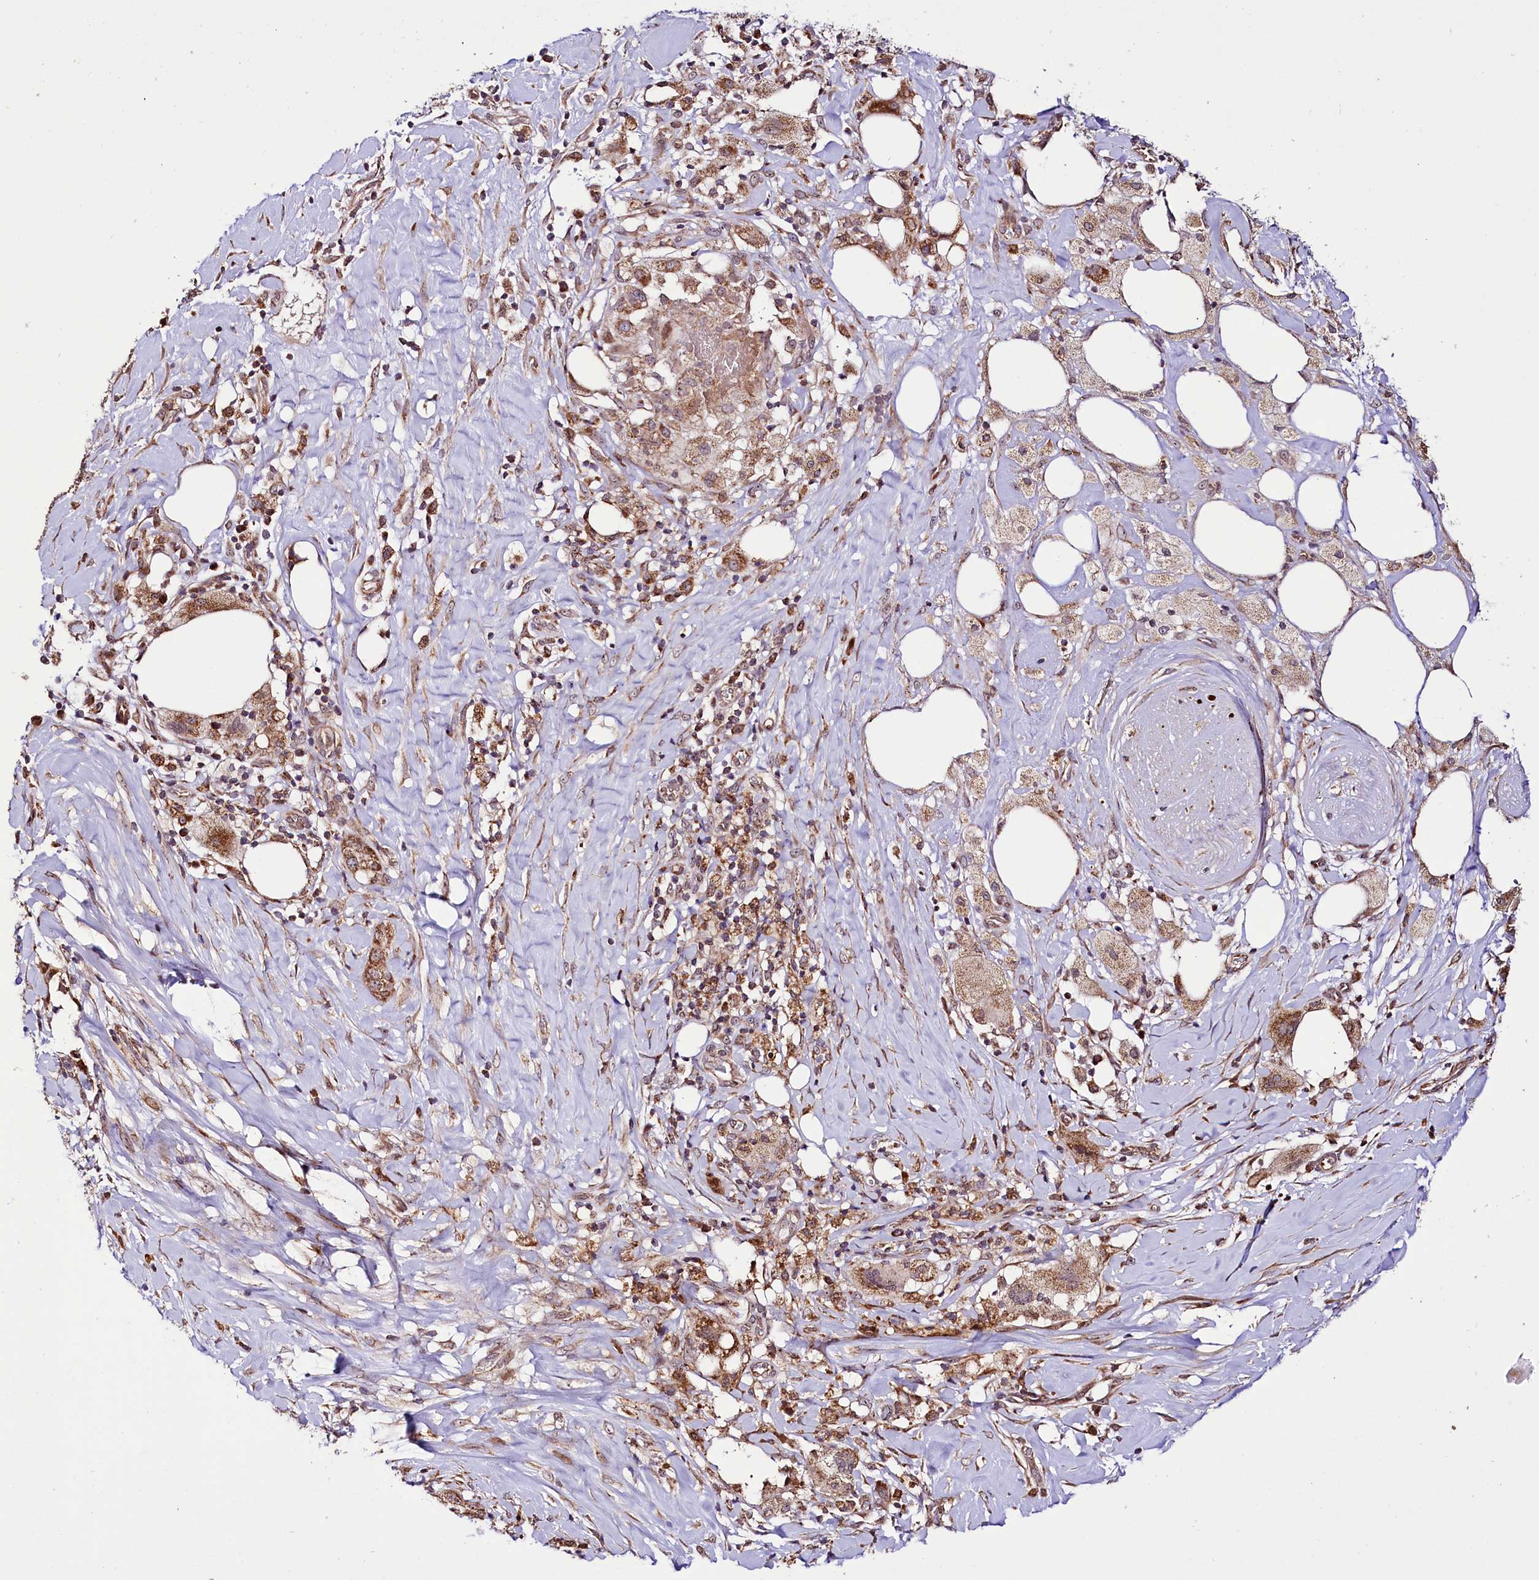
{"staining": {"intensity": "moderate", "quantity": ">75%", "location": "cytoplasmic/membranous"}, "tissue": "pancreatic cancer", "cell_type": "Tumor cells", "image_type": "cancer", "snomed": [{"axis": "morphology", "description": "Adenocarcinoma, NOS"}, {"axis": "topography", "description": "Pancreas"}], "caption": "Immunohistochemical staining of pancreatic adenocarcinoma reveals medium levels of moderate cytoplasmic/membranous expression in approximately >75% of tumor cells.", "gene": "ST7", "patient": {"sex": "male", "age": 58}}